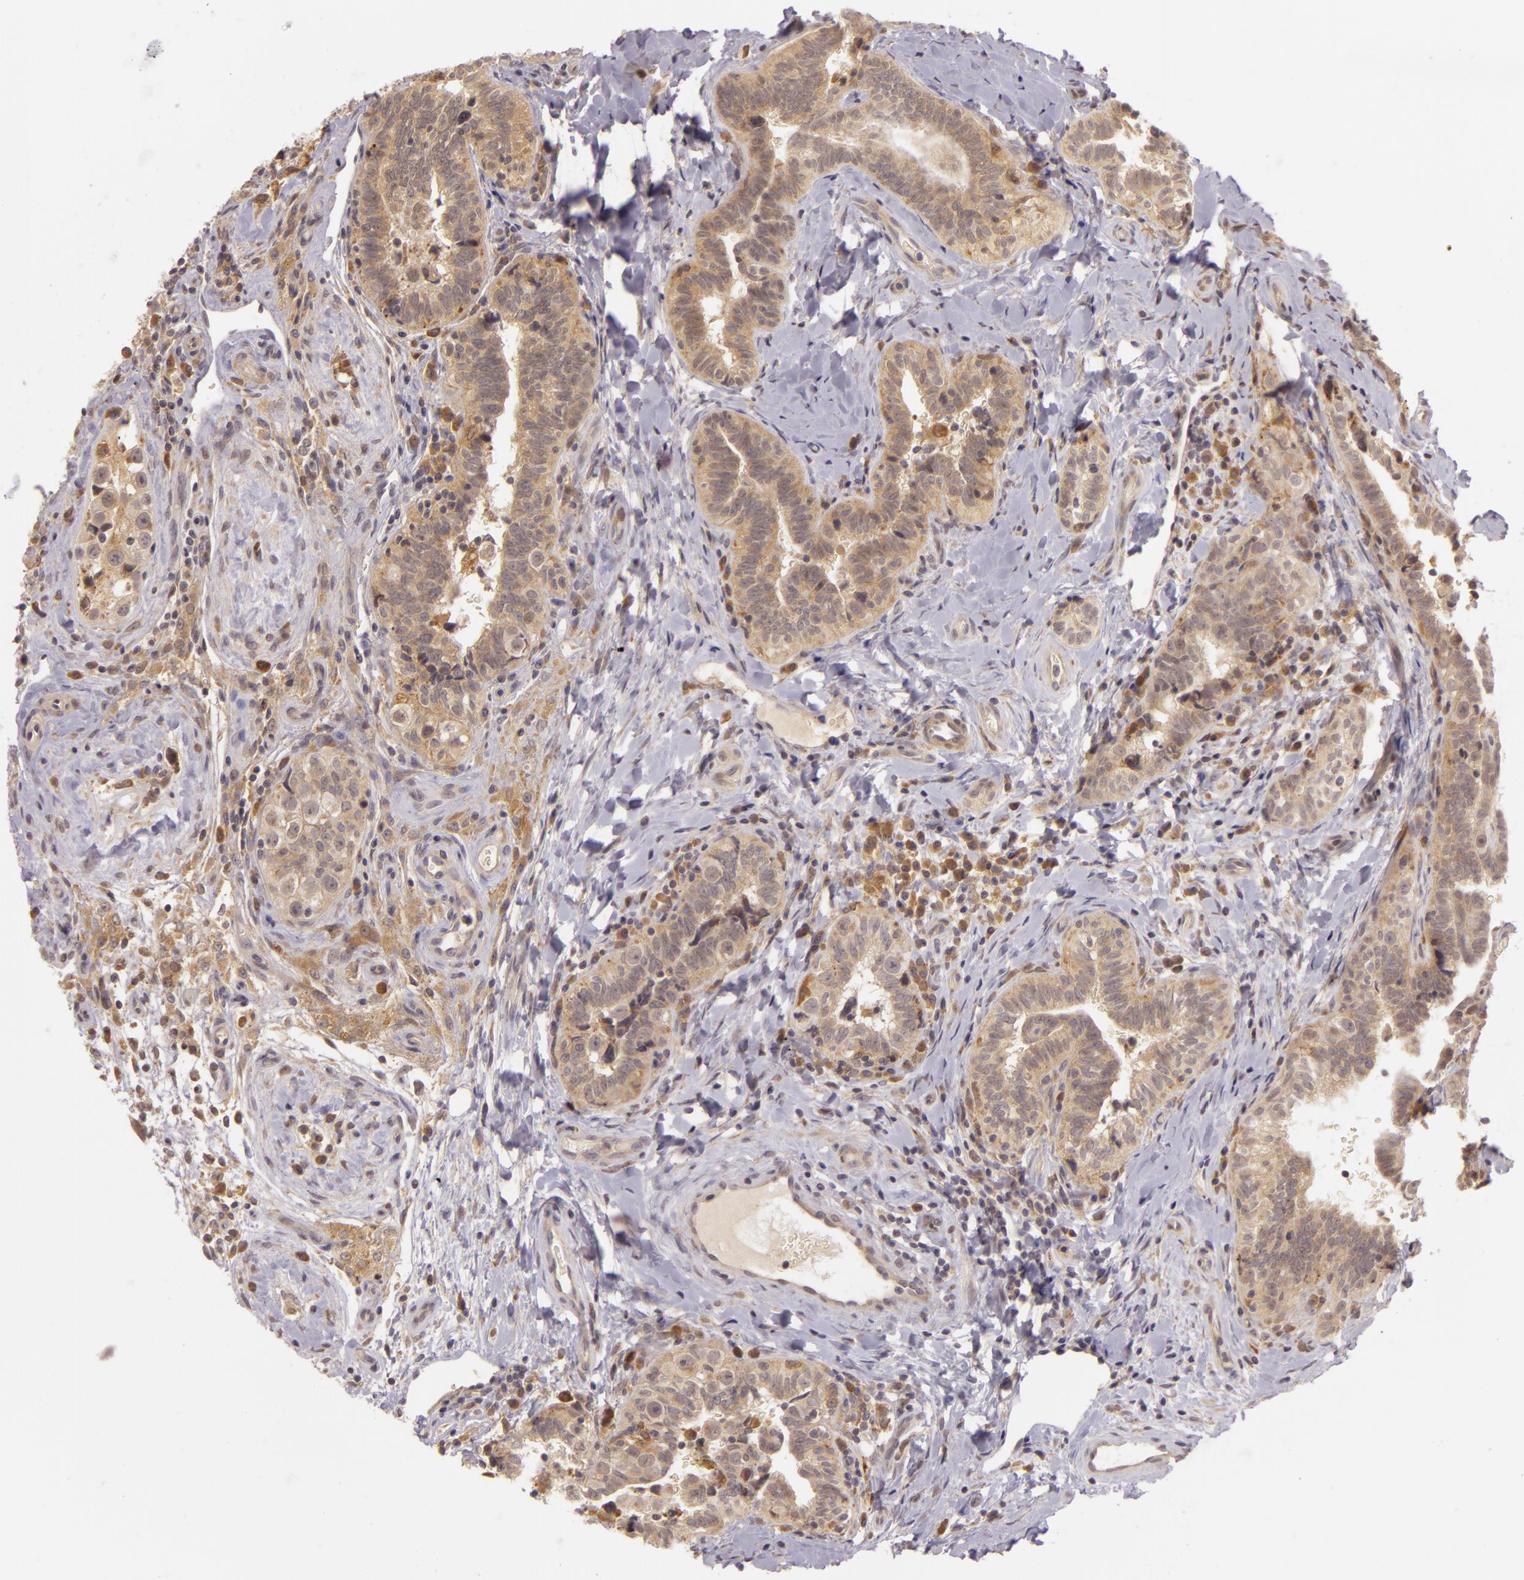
{"staining": {"intensity": "weak", "quantity": ">75%", "location": "cytoplasmic/membranous"}, "tissue": "testis cancer", "cell_type": "Tumor cells", "image_type": "cancer", "snomed": [{"axis": "morphology", "description": "Seminoma, NOS"}, {"axis": "topography", "description": "Testis"}], "caption": "A micrograph of human seminoma (testis) stained for a protein reveals weak cytoplasmic/membranous brown staining in tumor cells.", "gene": "PPP1R3F", "patient": {"sex": "male", "age": 32}}